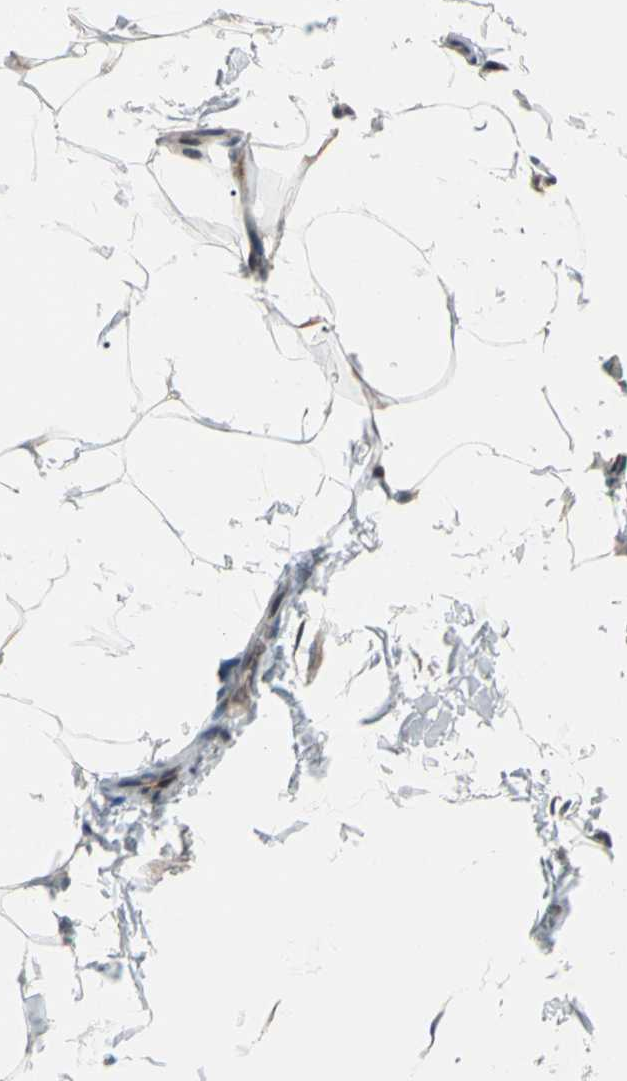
{"staining": {"intensity": "weak", "quantity": ">75%", "location": "cytoplasmic/membranous"}, "tissue": "adipose tissue", "cell_type": "Adipocytes", "image_type": "normal", "snomed": [{"axis": "morphology", "description": "Normal tissue, NOS"}, {"axis": "topography", "description": "Vascular tissue"}], "caption": "Protein analysis of normal adipose tissue displays weak cytoplasmic/membranous expression in about >75% of adipocytes.", "gene": "NGEF", "patient": {"sex": "male", "age": 41}}